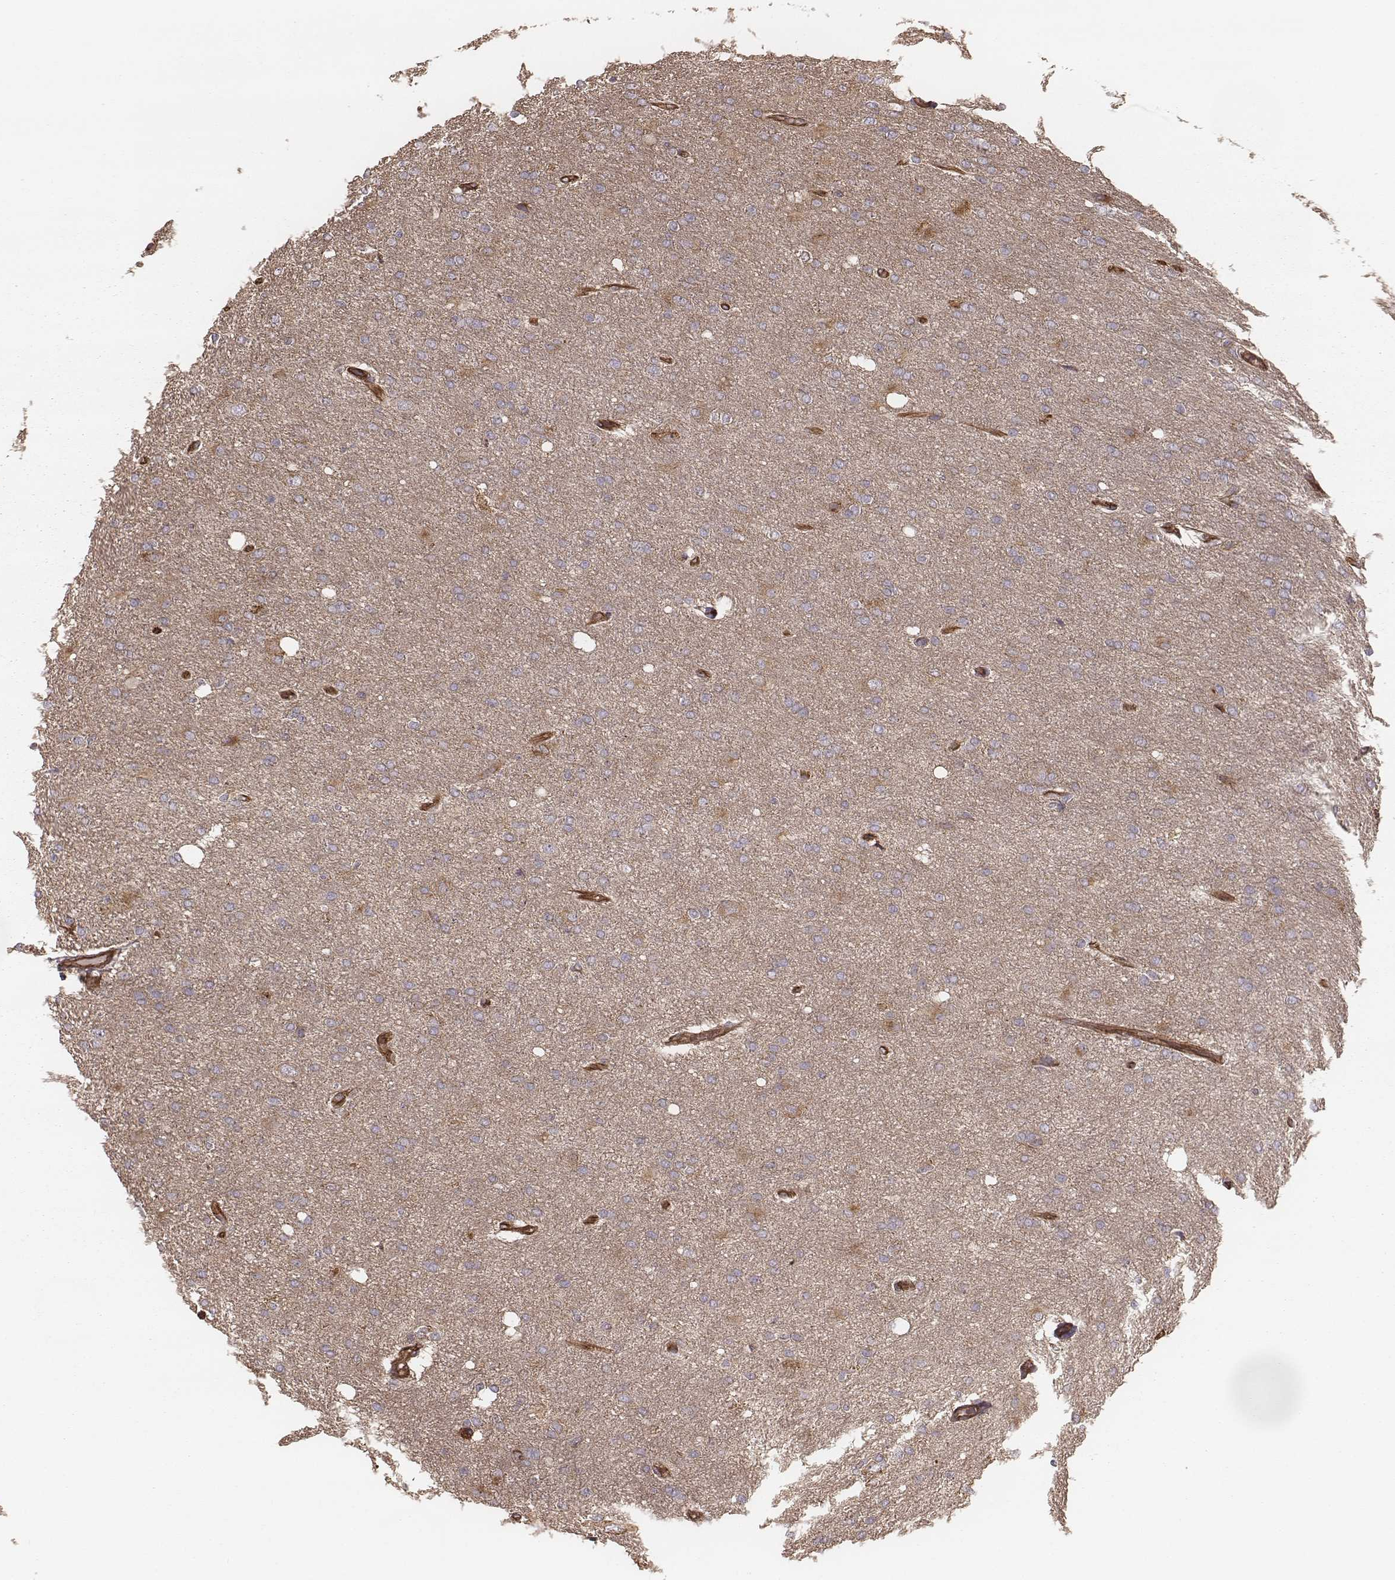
{"staining": {"intensity": "weak", "quantity": "25%-75%", "location": "cytoplasmic/membranous"}, "tissue": "glioma", "cell_type": "Tumor cells", "image_type": "cancer", "snomed": [{"axis": "morphology", "description": "Glioma, malignant, High grade"}, {"axis": "topography", "description": "Cerebral cortex"}], "caption": "The photomicrograph displays staining of malignant high-grade glioma, revealing weak cytoplasmic/membranous protein expression (brown color) within tumor cells. (Stains: DAB (3,3'-diaminobenzidine) in brown, nuclei in blue, Microscopy: brightfield microscopy at high magnification).", "gene": "PALMD", "patient": {"sex": "male", "age": 70}}